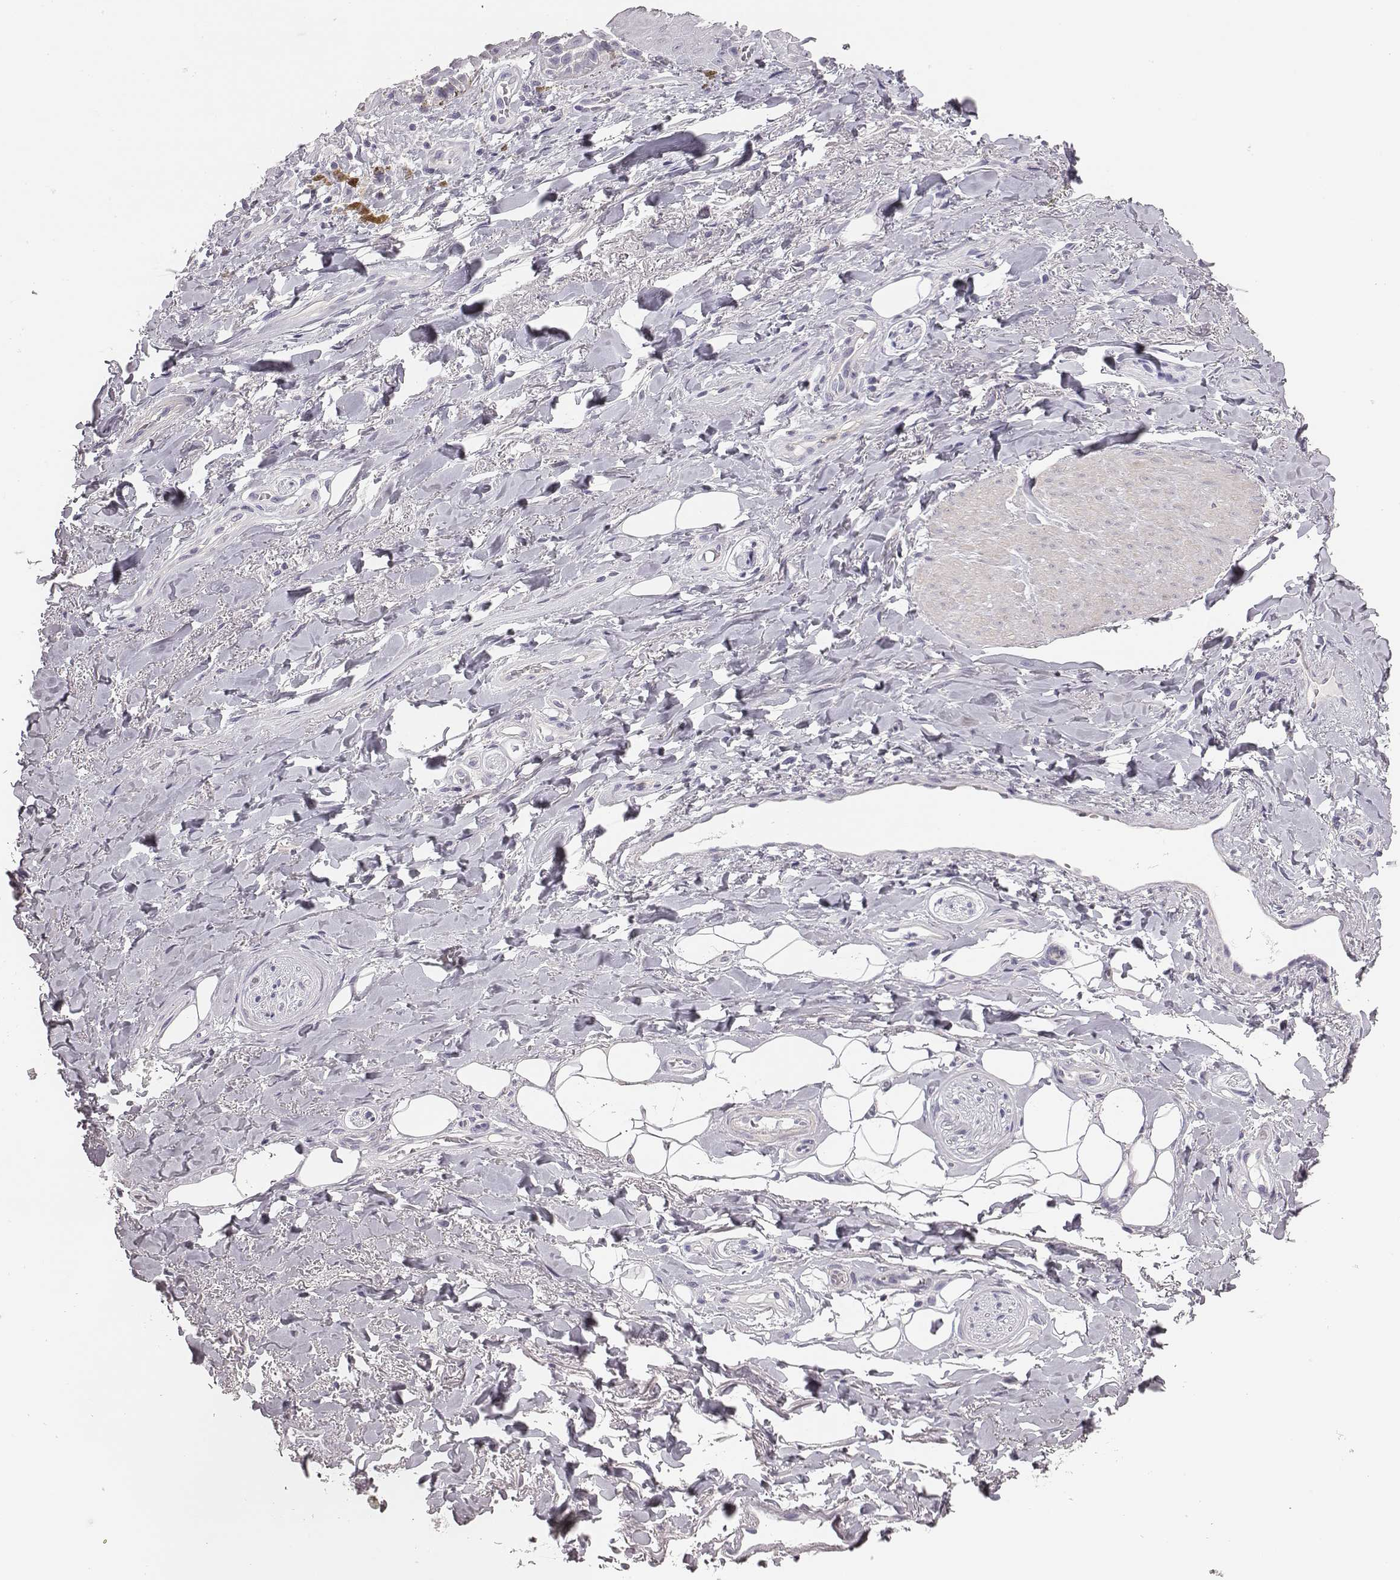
{"staining": {"intensity": "negative", "quantity": "none", "location": "none"}, "tissue": "adipose tissue", "cell_type": "Adipocytes", "image_type": "normal", "snomed": [{"axis": "morphology", "description": "Normal tissue, NOS"}, {"axis": "topography", "description": "Anal"}, {"axis": "topography", "description": "Peripheral nerve tissue"}], "caption": "Adipocytes are negative for protein expression in benign human adipose tissue.", "gene": "ADAM7", "patient": {"sex": "male", "age": 53}}